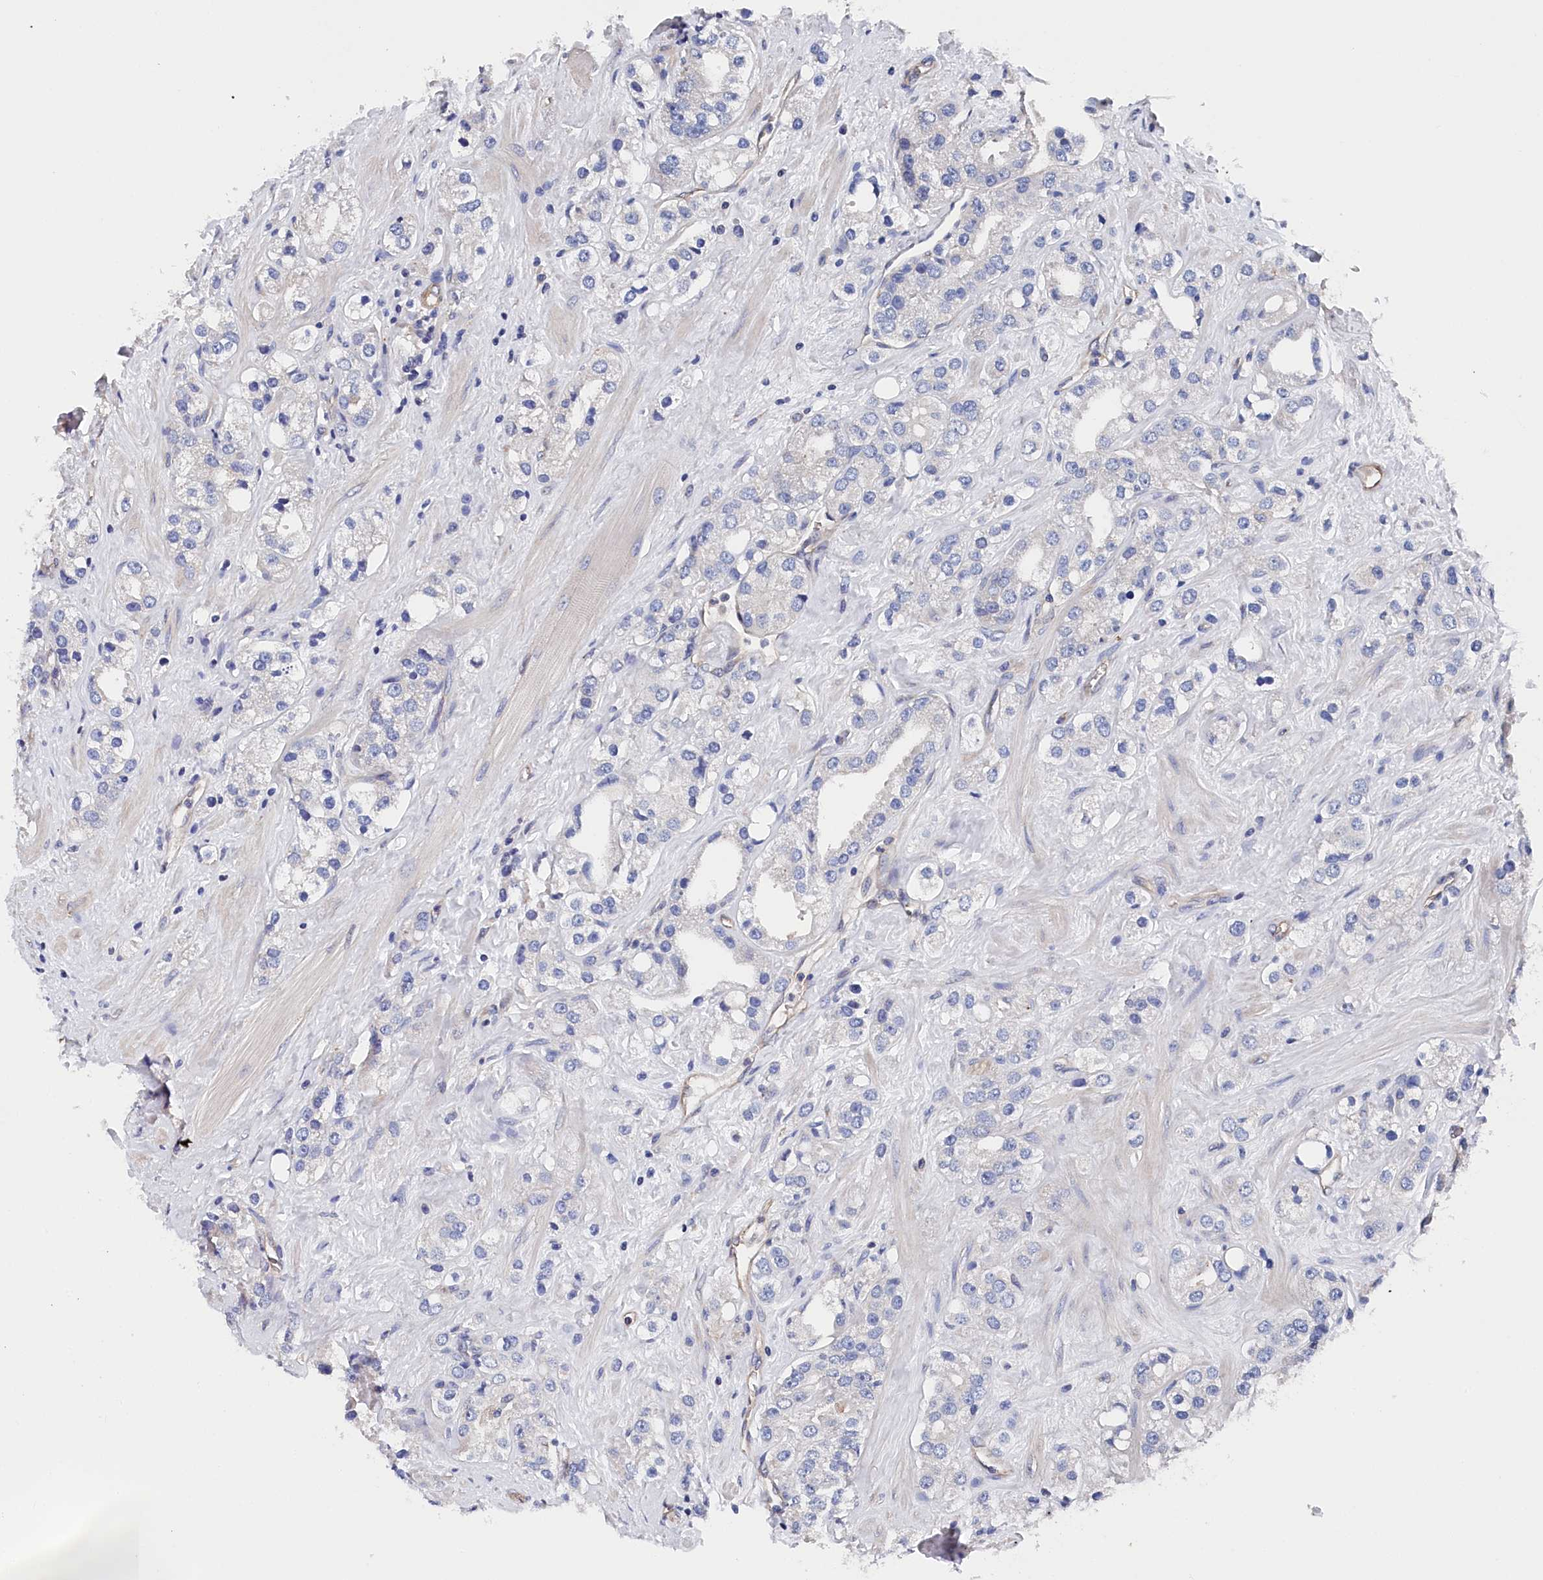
{"staining": {"intensity": "negative", "quantity": "none", "location": "none"}, "tissue": "prostate cancer", "cell_type": "Tumor cells", "image_type": "cancer", "snomed": [{"axis": "morphology", "description": "Adenocarcinoma, NOS"}, {"axis": "topography", "description": "Prostate"}], "caption": "This is a histopathology image of immunohistochemistry staining of prostate cancer (adenocarcinoma), which shows no positivity in tumor cells. (Brightfield microscopy of DAB (3,3'-diaminobenzidine) IHC at high magnification).", "gene": "BHMT", "patient": {"sex": "male", "age": 79}}